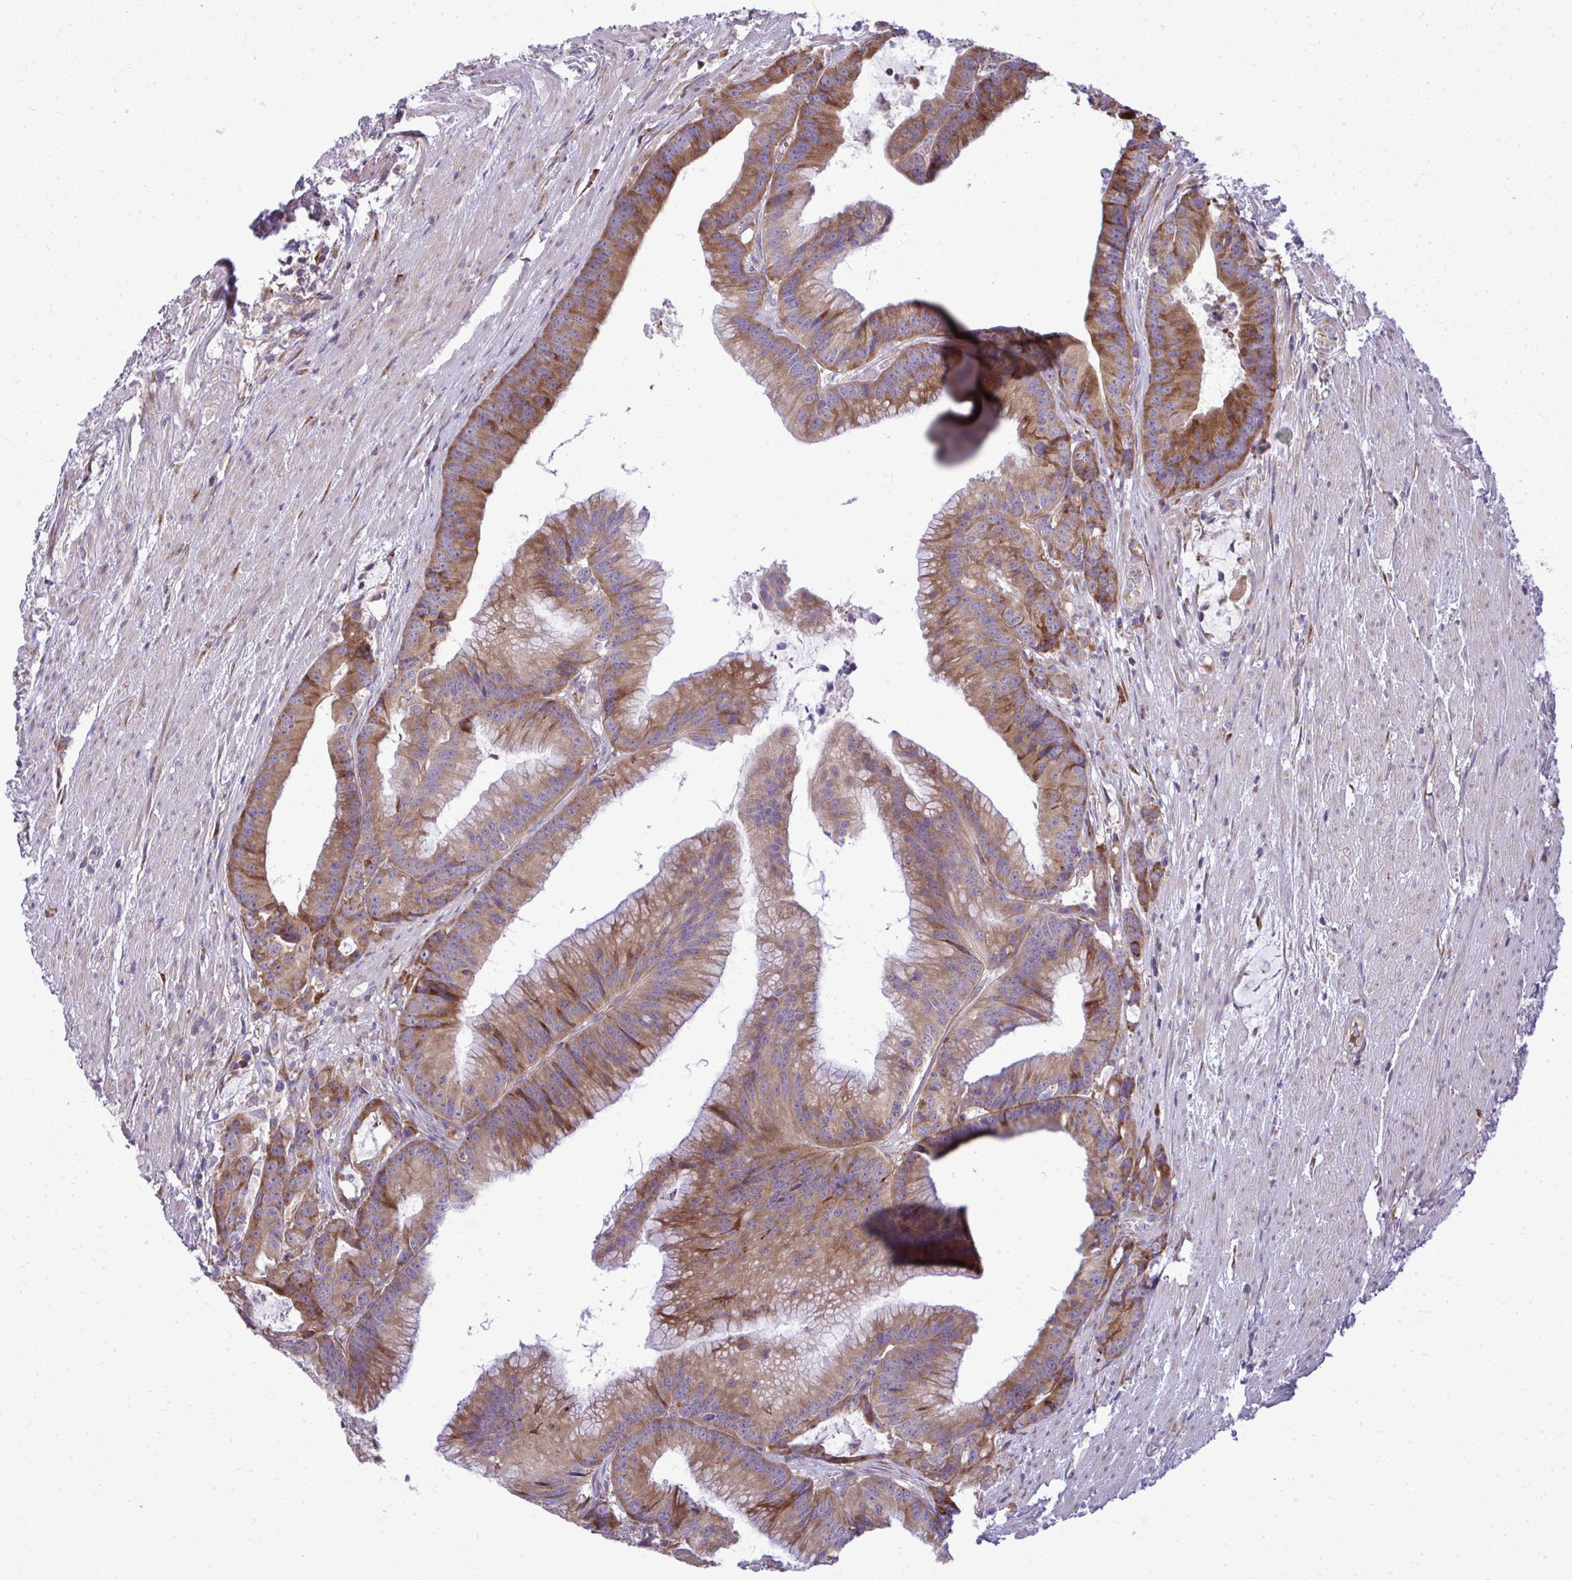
{"staining": {"intensity": "moderate", "quantity": ">75%", "location": "cytoplasmic/membranous"}, "tissue": "colorectal cancer", "cell_type": "Tumor cells", "image_type": "cancer", "snomed": [{"axis": "morphology", "description": "Adenocarcinoma, NOS"}, {"axis": "topography", "description": "Colon"}], "caption": "IHC (DAB) staining of human adenocarcinoma (colorectal) reveals moderate cytoplasmic/membranous protein expression in approximately >75% of tumor cells. The protein is shown in brown color, while the nuclei are stained blue.", "gene": "GFPT2", "patient": {"sex": "female", "age": 78}}